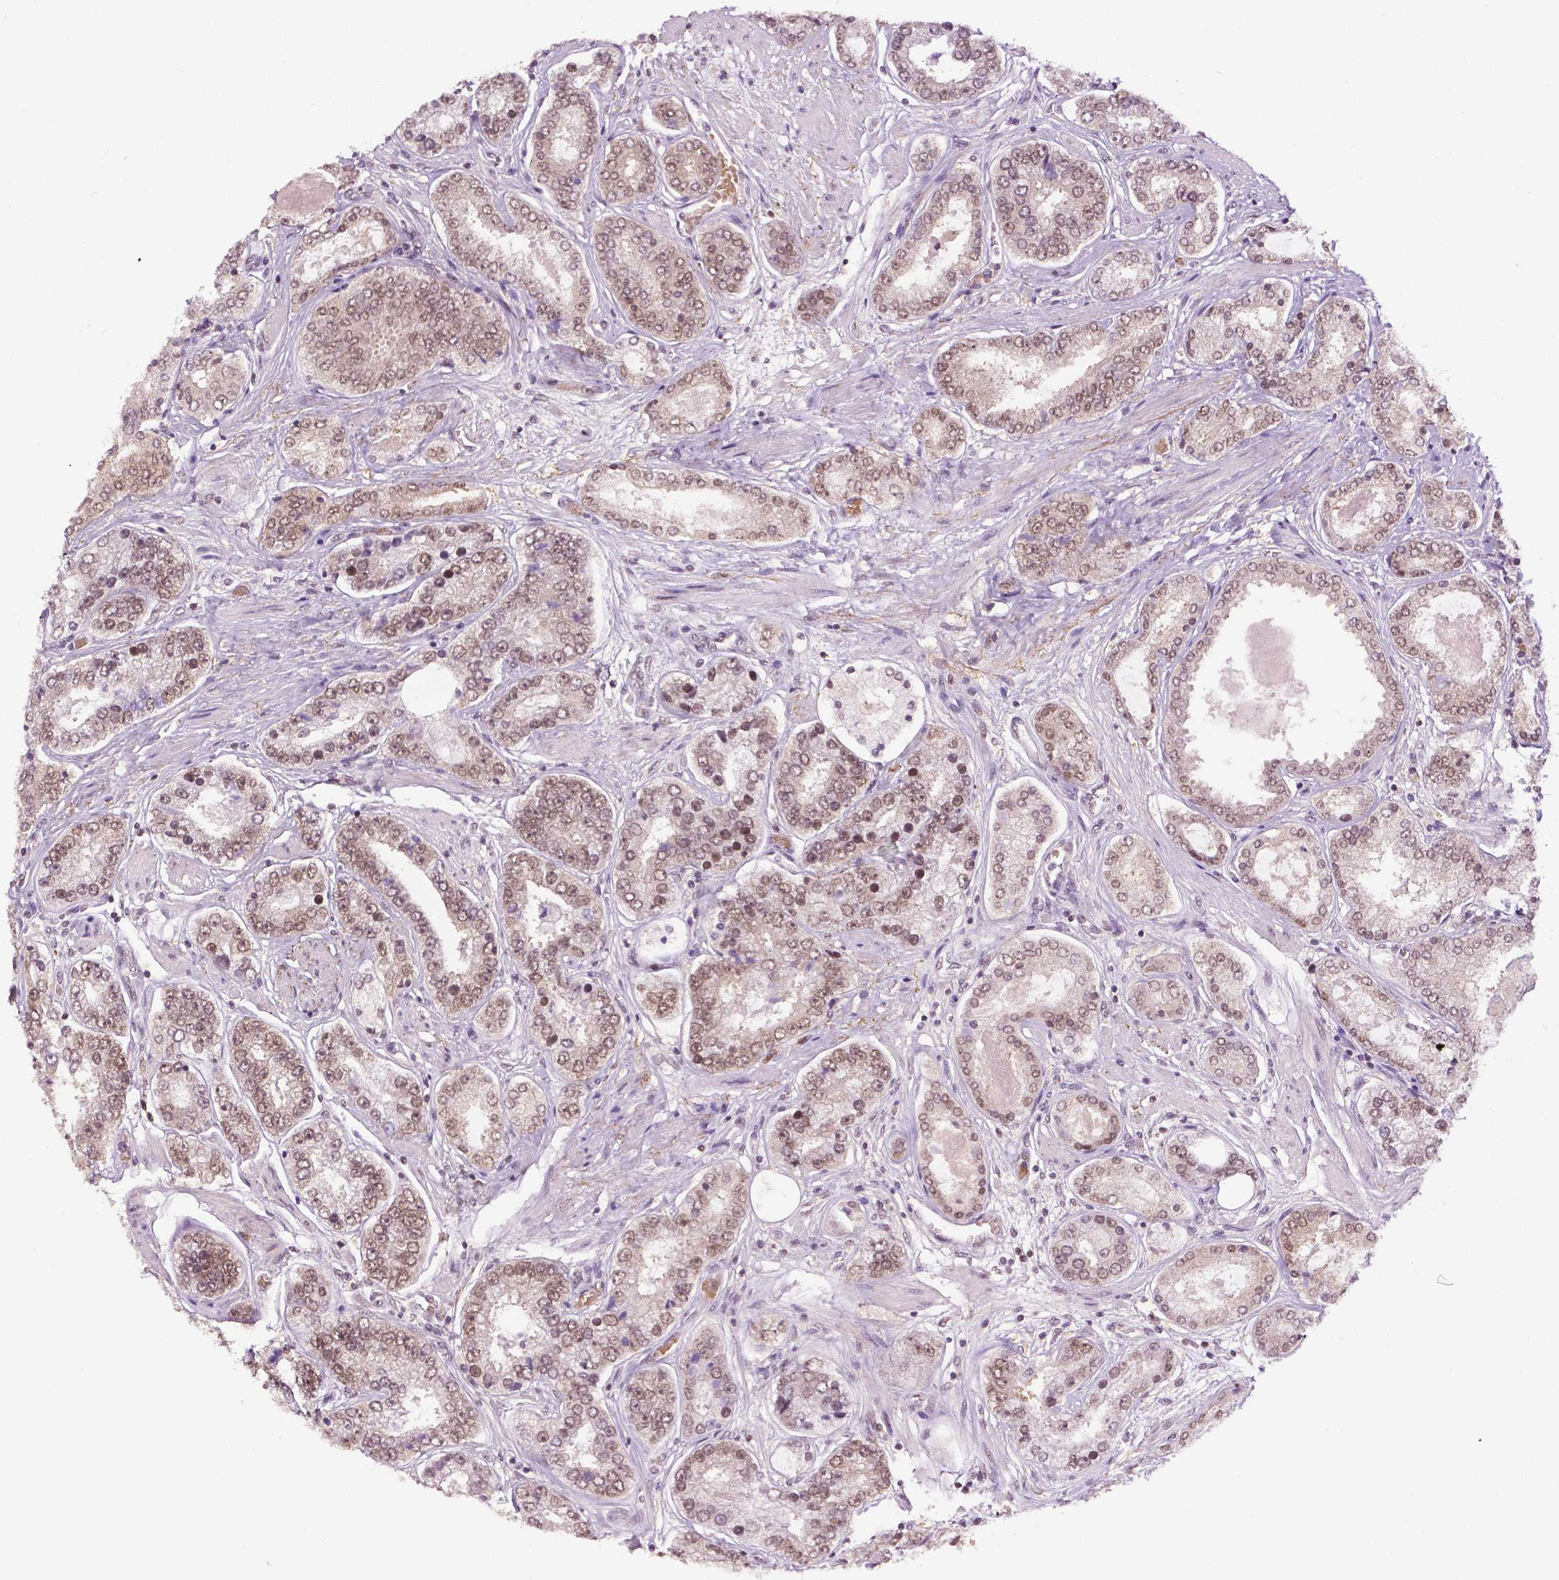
{"staining": {"intensity": "moderate", "quantity": ">75%", "location": "nuclear"}, "tissue": "prostate cancer", "cell_type": "Tumor cells", "image_type": "cancer", "snomed": [{"axis": "morphology", "description": "Adenocarcinoma, High grade"}, {"axis": "topography", "description": "Prostate"}], "caption": "Immunohistochemical staining of prostate adenocarcinoma (high-grade) demonstrates medium levels of moderate nuclear protein staining in approximately >75% of tumor cells.", "gene": "UBQLN4", "patient": {"sex": "male", "age": 63}}